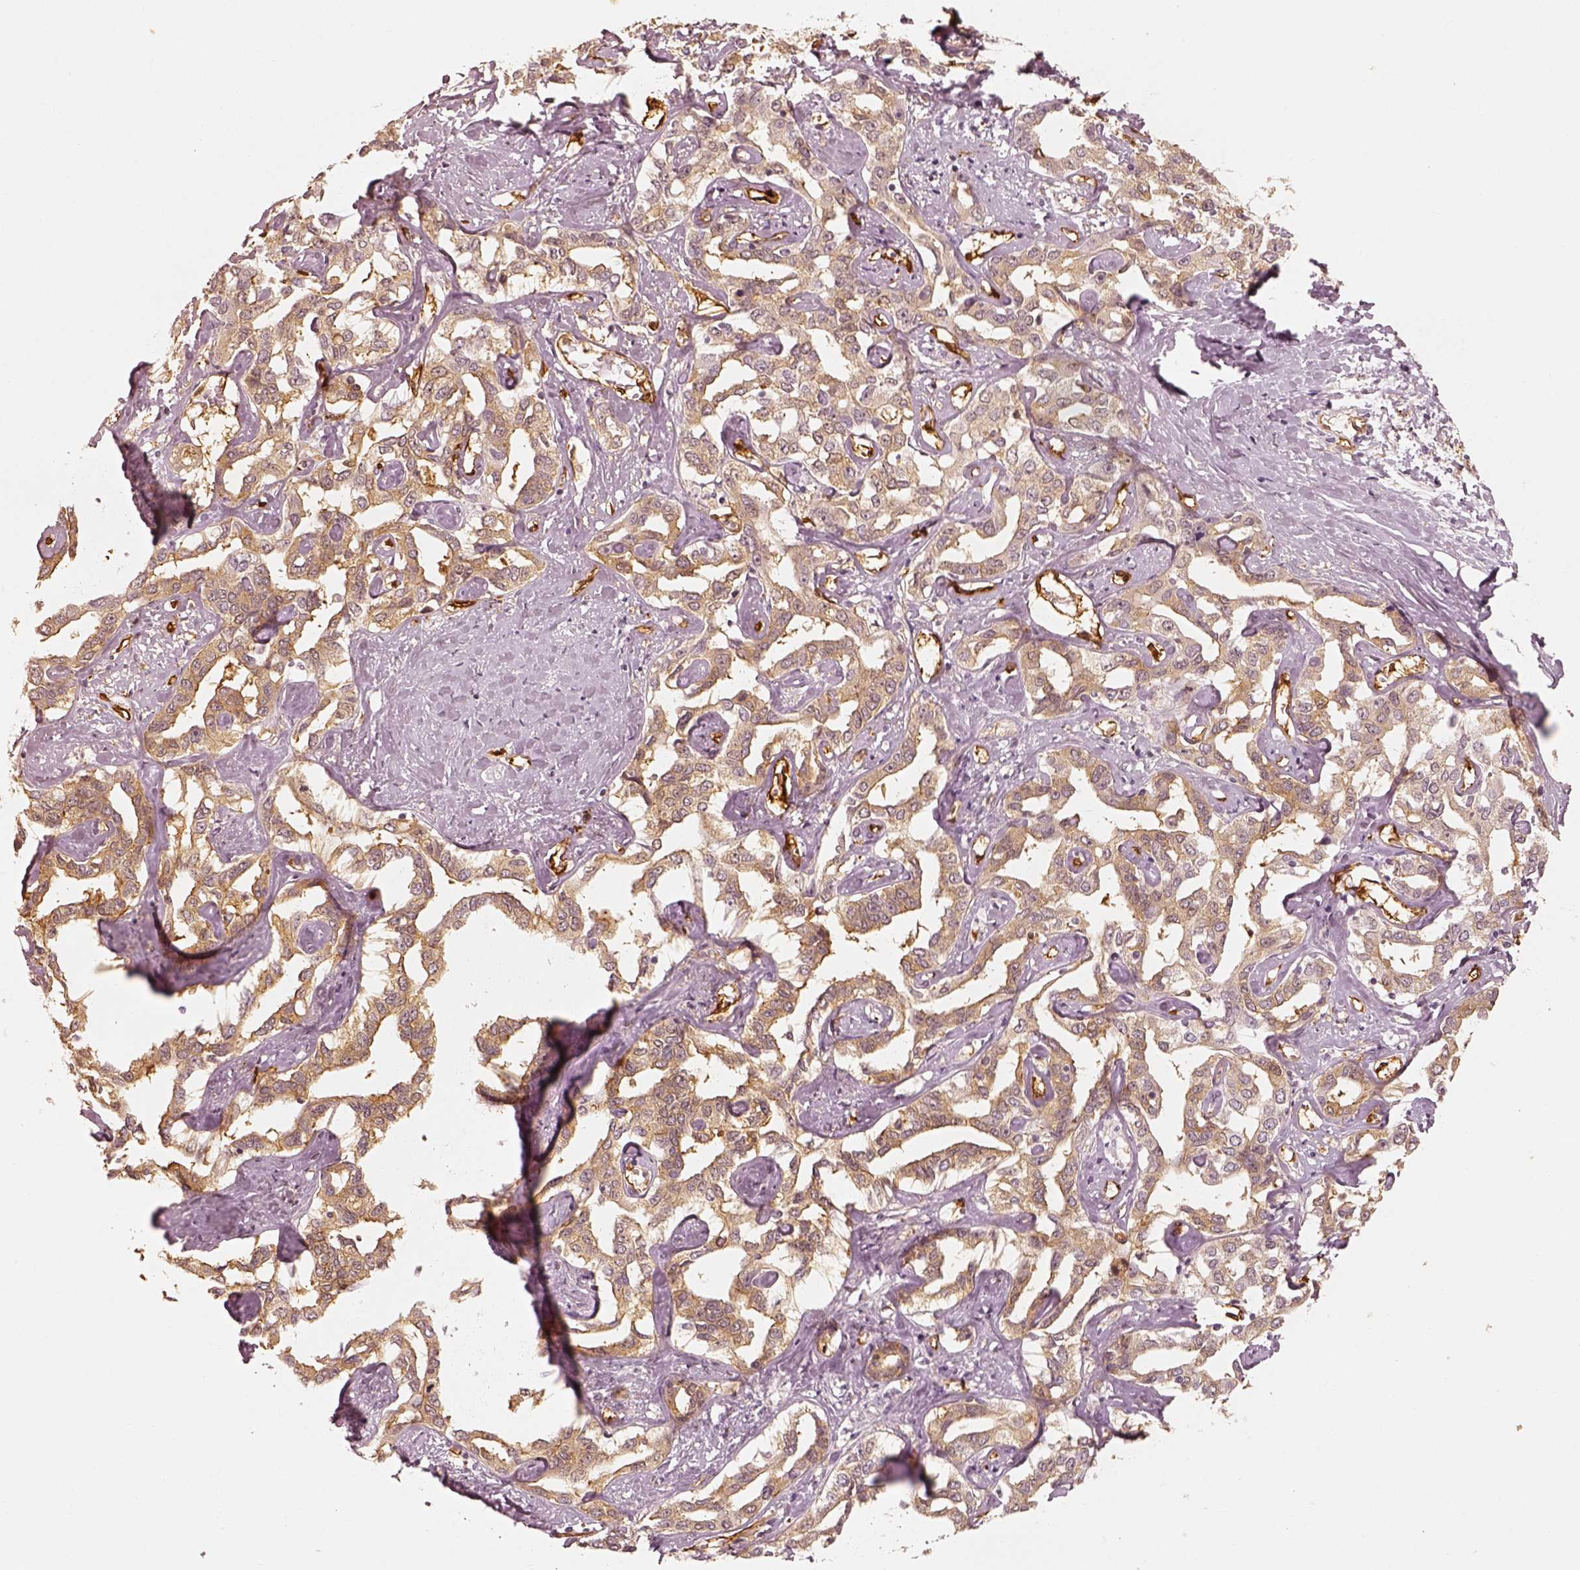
{"staining": {"intensity": "weak", "quantity": ">75%", "location": "cytoplasmic/membranous"}, "tissue": "liver cancer", "cell_type": "Tumor cells", "image_type": "cancer", "snomed": [{"axis": "morphology", "description": "Cholangiocarcinoma"}, {"axis": "topography", "description": "Liver"}], "caption": "IHC (DAB (3,3'-diaminobenzidine)) staining of human cholangiocarcinoma (liver) displays weak cytoplasmic/membranous protein staining in approximately >75% of tumor cells.", "gene": "FSCN1", "patient": {"sex": "male", "age": 59}}